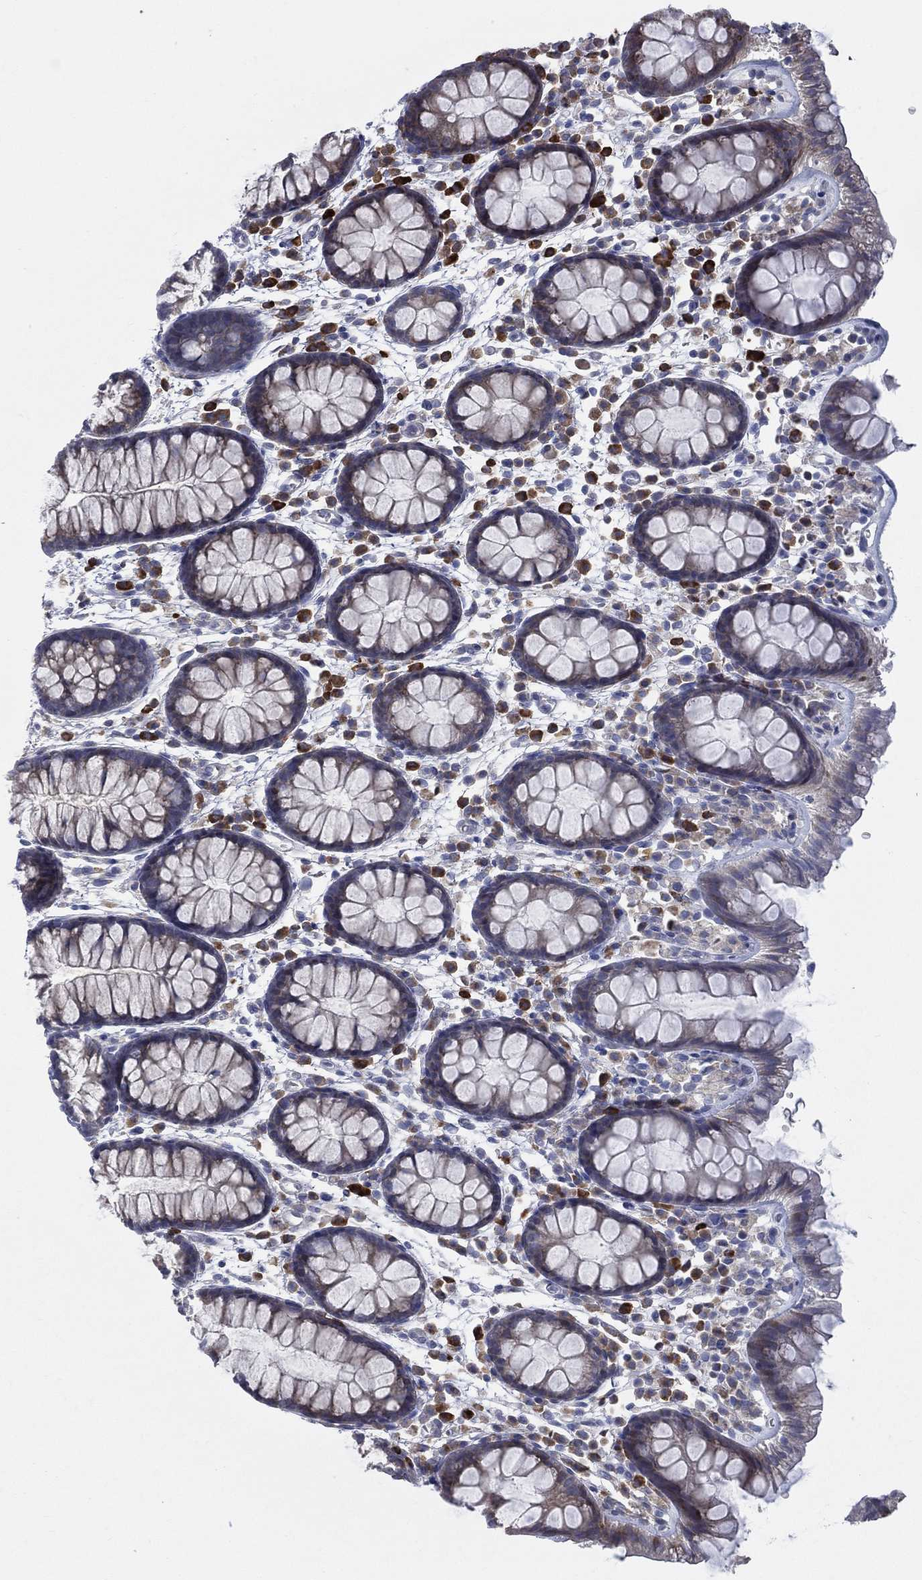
{"staining": {"intensity": "negative", "quantity": "none", "location": "none"}, "tissue": "colon", "cell_type": "Endothelial cells", "image_type": "normal", "snomed": [{"axis": "morphology", "description": "Normal tissue, NOS"}, {"axis": "topography", "description": "Colon"}], "caption": "Endothelial cells show no significant protein positivity in normal colon.", "gene": "CCDC159", "patient": {"sex": "male", "age": 76}}